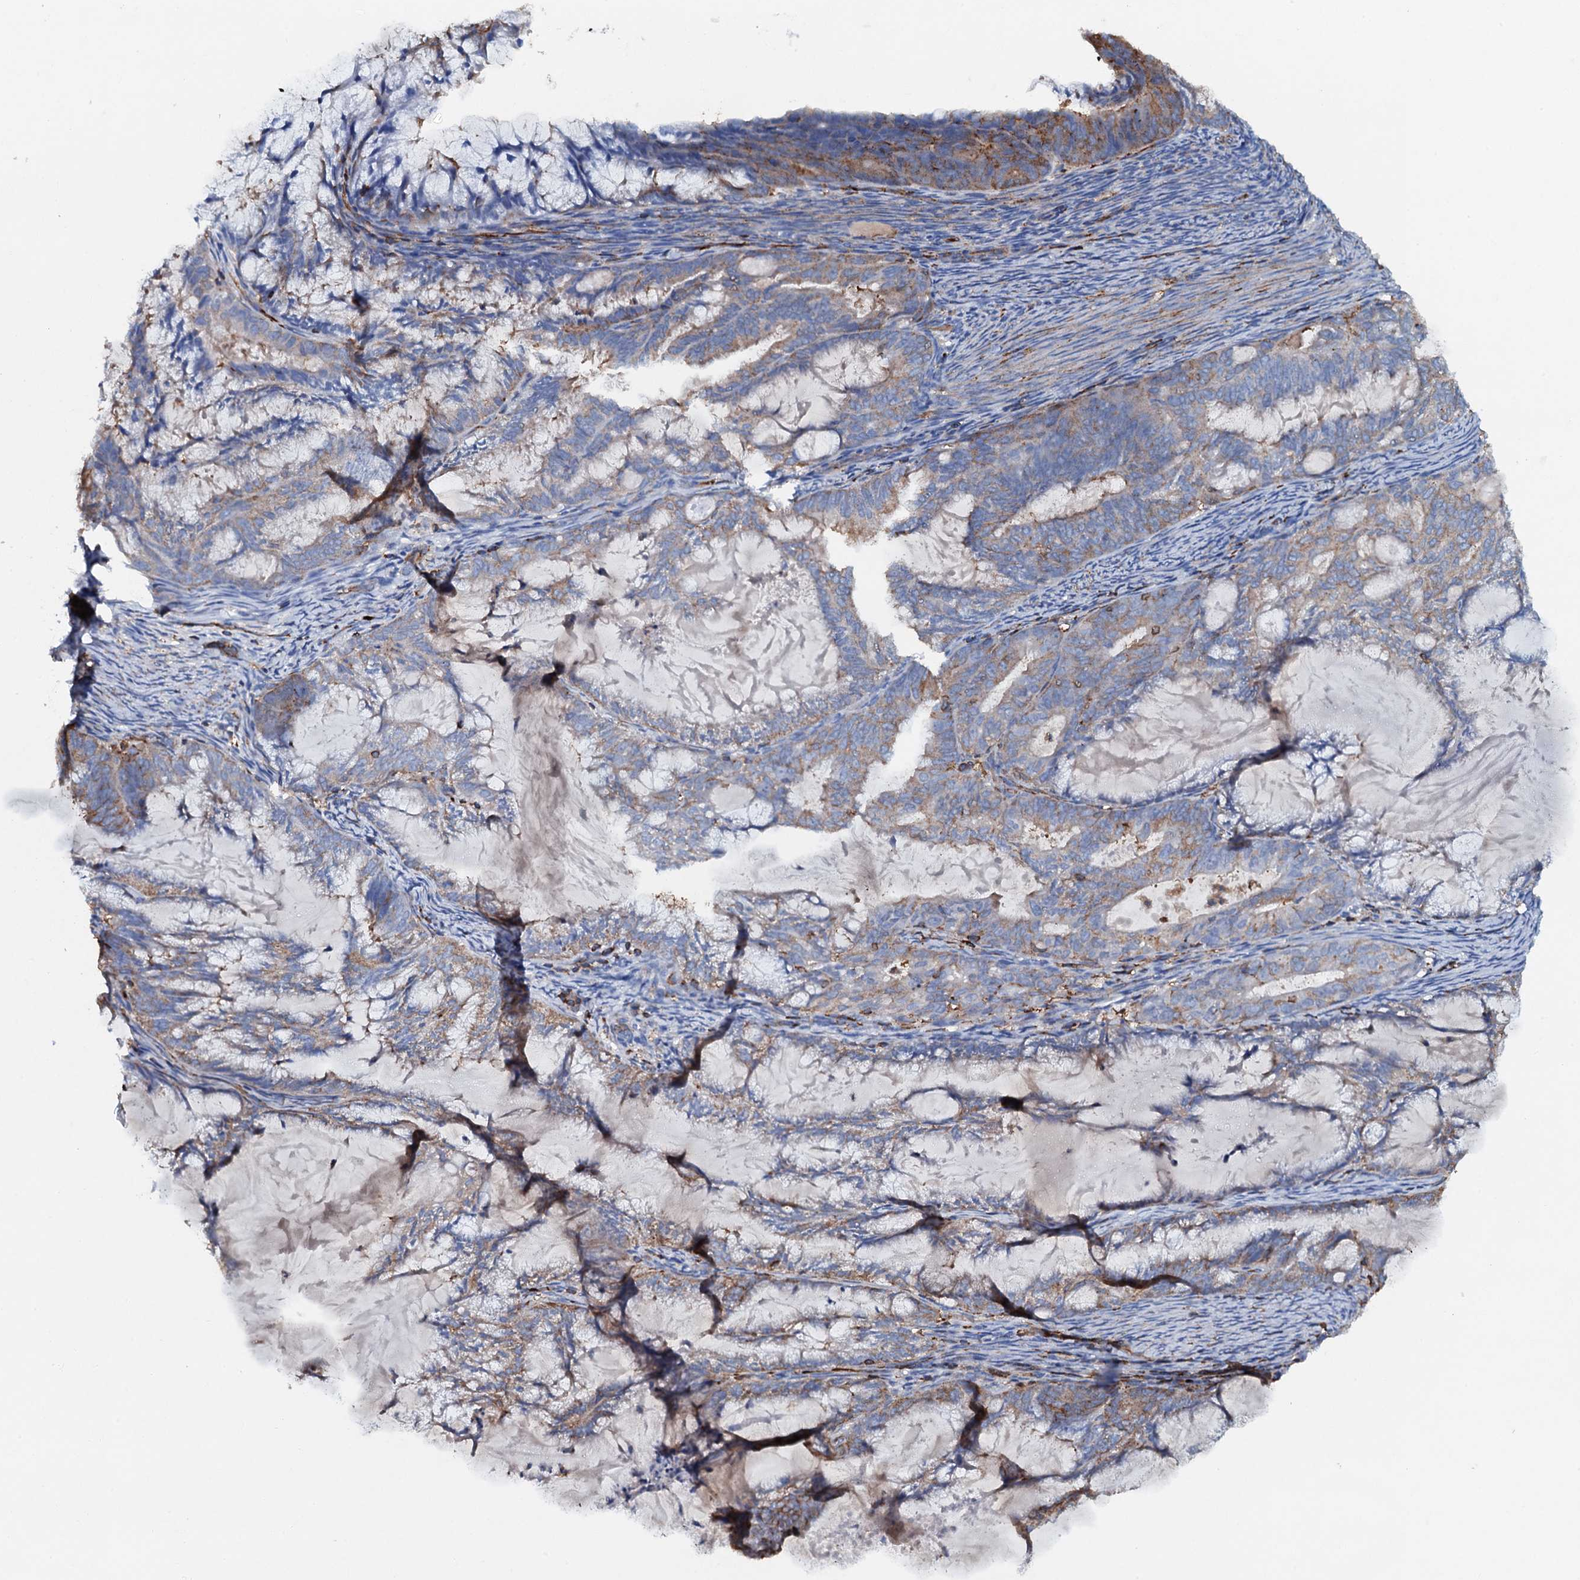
{"staining": {"intensity": "weak", "quantity": "<25%", "location": "cytoplasmic/membranous"}, "tissue": "endometrial cancer", "cell_type": "Tumor cells", "image_type": "cancer", "snomed": [{"axis": "morphology", "description": "Adenocarcinoma, NOS"}, {"axis": "topography", "description": "Endometrium"}], "caption": "High magnification brightfield microscopy of endometrial adenocarcinoma stained with DAB (3,3'-diaminobenzidine) (brown) and counterstained with hematoxylin (blue): tumor cells show no significant positivity. (Stains: DAB (3,3'-diaminobenzidine) immunohistochemistry (IHC) with hematoxylin counter stain, Microscopy: brightfield microscopy at high magnification).", "gene": "MS4A4E", "patient": {"sex": "female", "age": 86}}